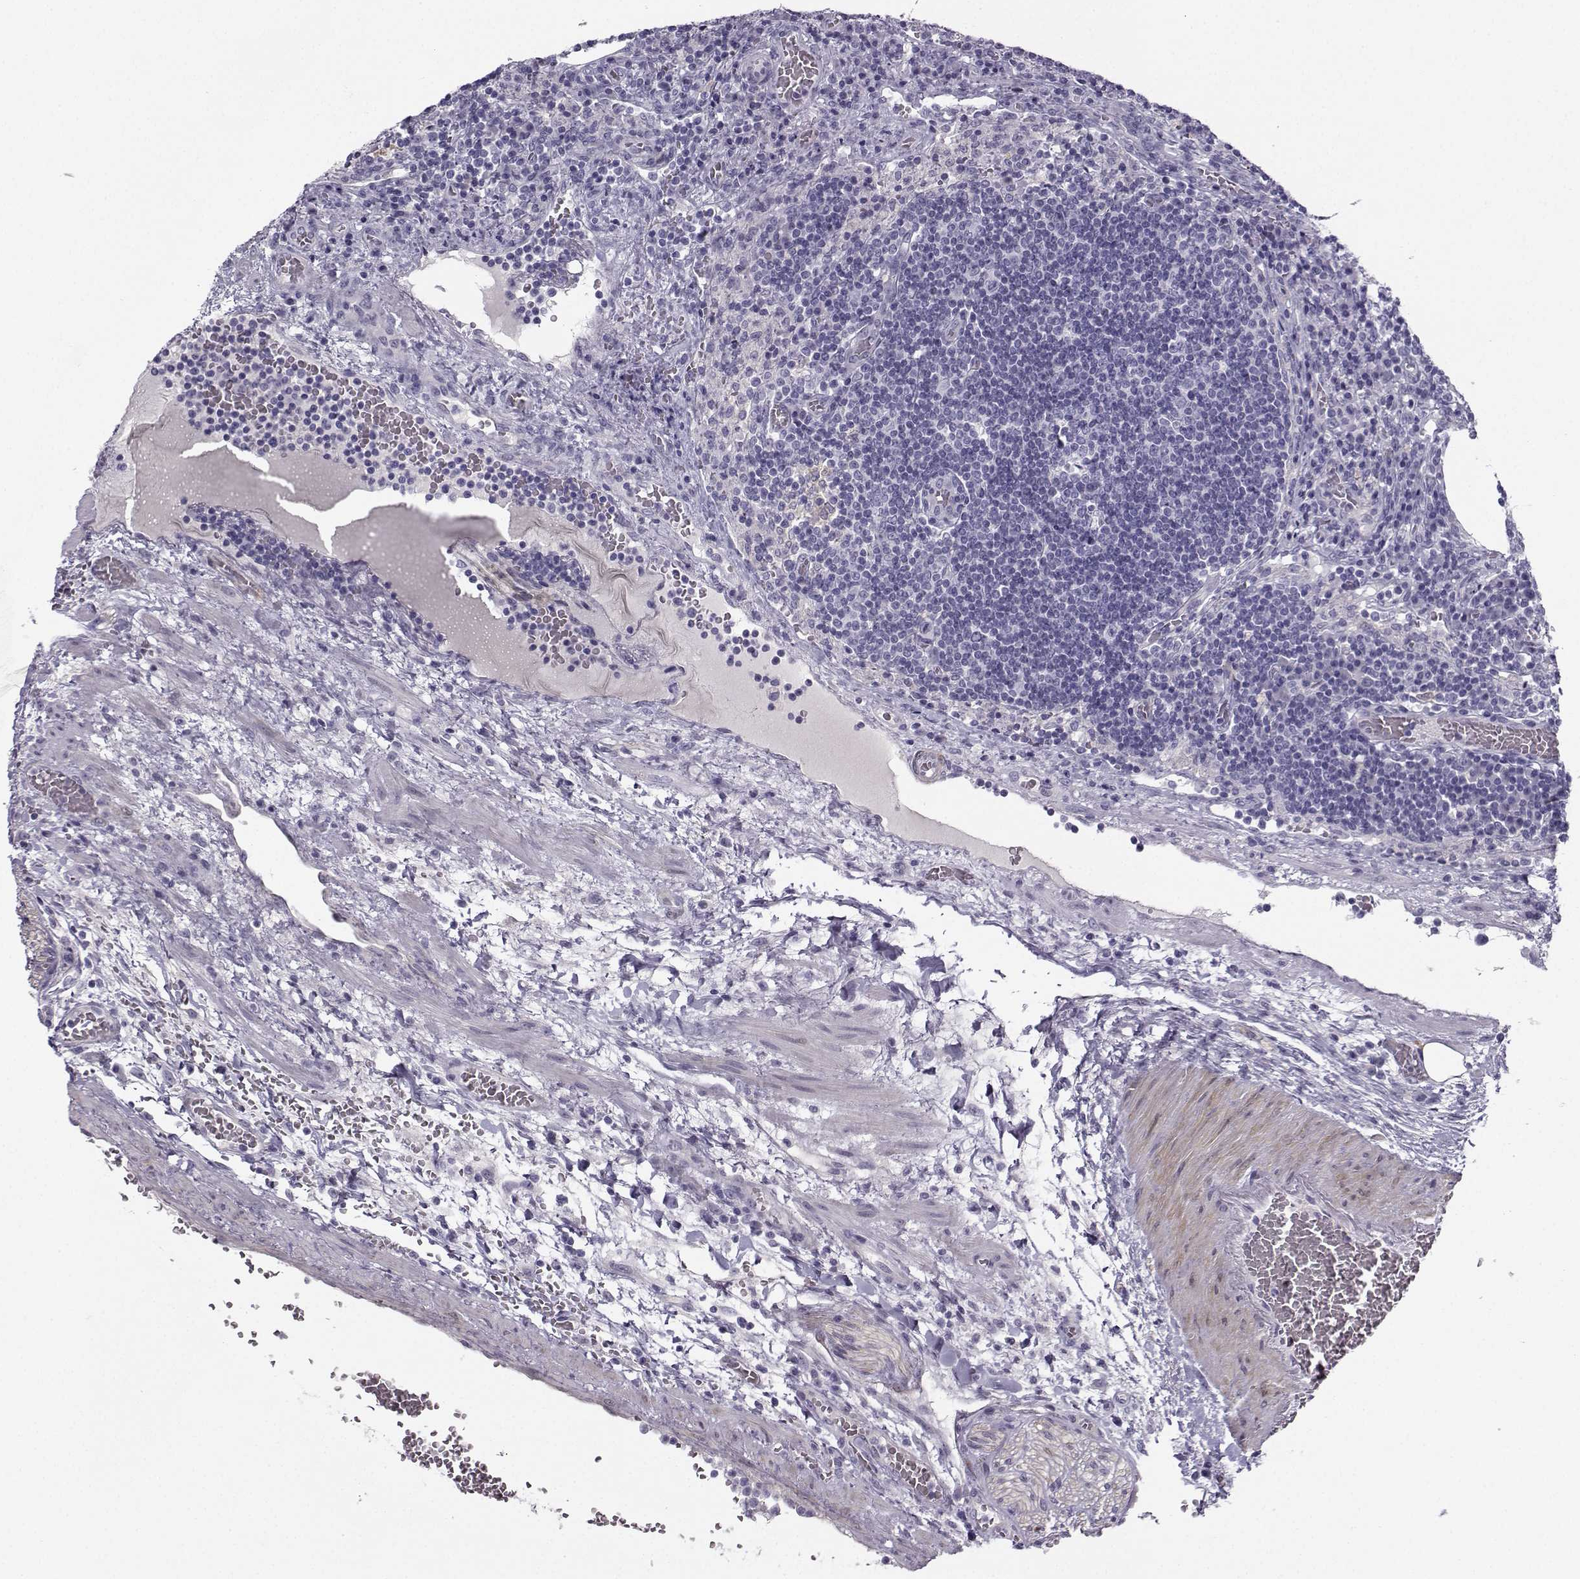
{"staining": {"intensity": "negative", "quantity": "none", "location": "none"}, "tissue": "lymph node", "cell_type": "Germinal center cells", "image_type": "normal", "snomed": [{"axis": "morphology", "description": "Normal tissue, NOS"}, {"axis": "topography", "description": "Lymph node"}], "caption": "An IHC micrograph of unremarkable lymph node is shown. There is no staining in germinal center cells of lymph node. (DAB (3,3'-diaminobenzidine) immunohistochemistry with hematoxylin counter stain).", "gene": "NQO1", "patient": {"sex": "male", "age": 63}}